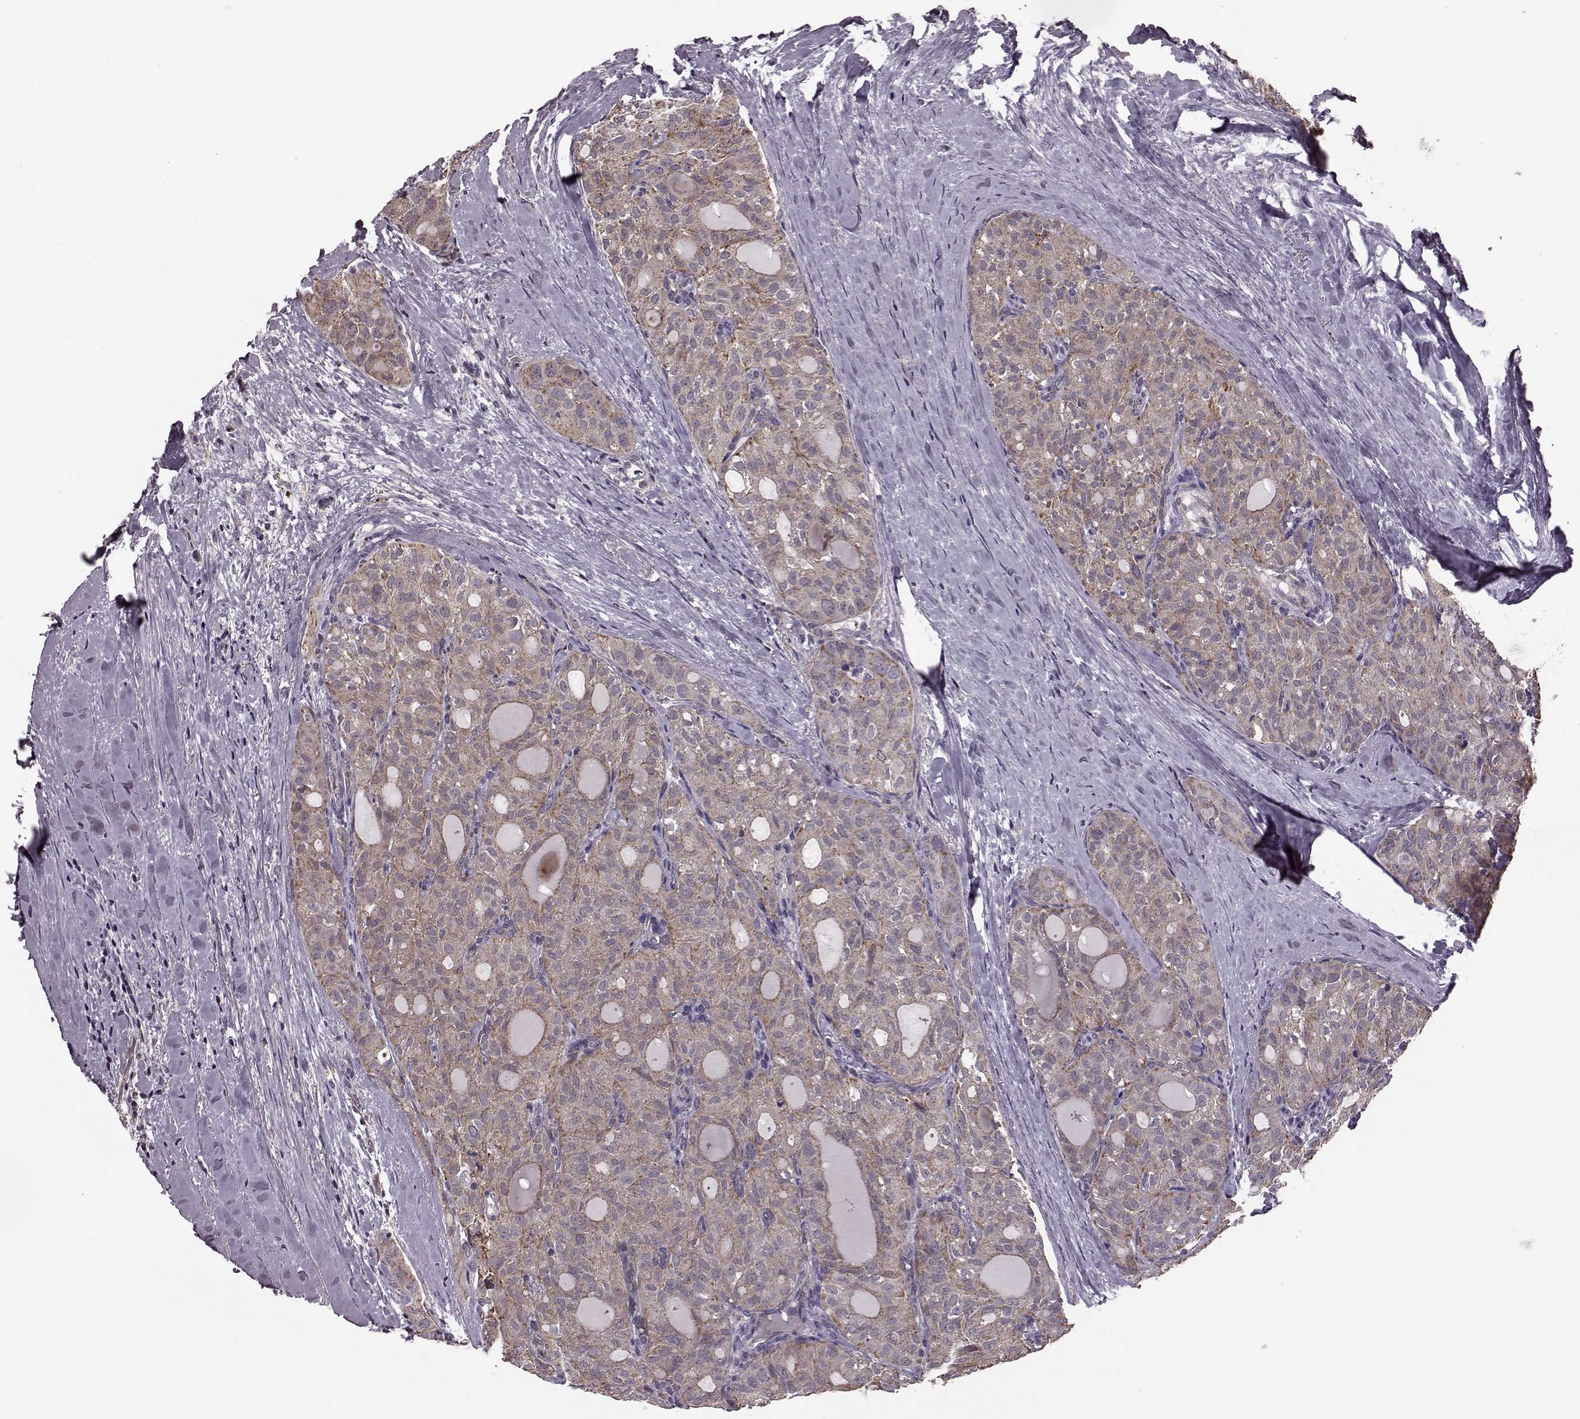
{"staining": {"intensity": "moderate", "quantity": "25%-75%", "location": "cytoplasmic/membranous"}, "tissue": "thyroid cancer", "cell_type": "Tumor cells", "image_type": "cancer", "snomed": [{"axis": "morphology", "description": "Follicular adenoma carcinoma, NOS"}, {"axis": "topography", "description": "Thyroid gland"}], "caption": "Human thyroid cancer stained for a protein (brown) demonstrates moderate cytoplasmic/membranous positive staining in approximately 25%-75% of tumor cells.", "gene": "PUDP", "patient": {"sex": "male", "age": 75}}